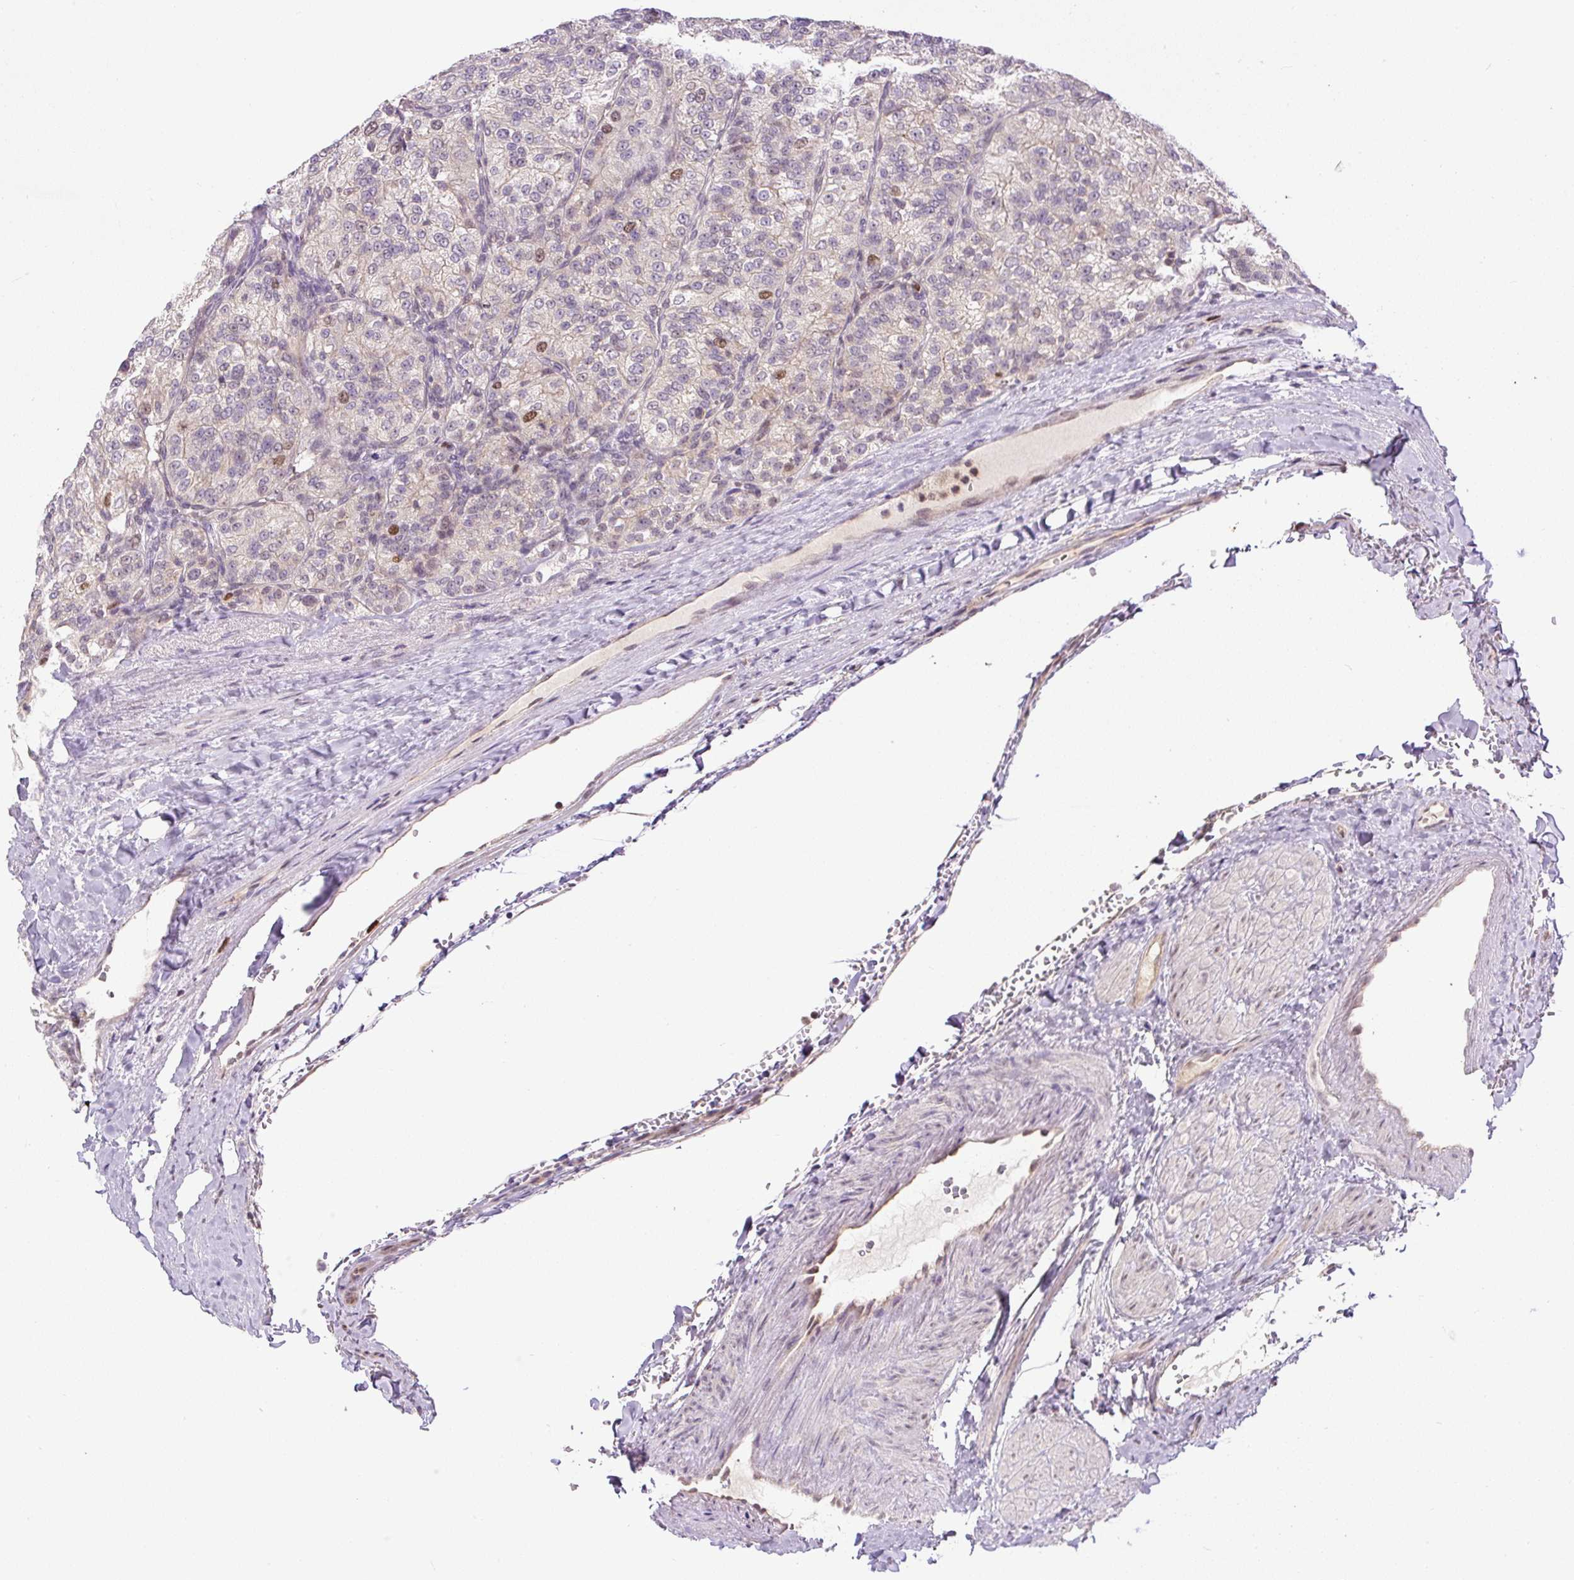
{"staining": {"intensity": "moderate", "quantity": "<25%", "location": "nuclear"}, "tissue": "renal cancer", "cell_type": "Tumor cells", "image_type": "cancer", "snomed": [{"axis": "morphology", "description": "Adenocarcinoma, NOS"}, {"axis": "topography", "description": "Kidney"}], "caption": "A photomicrograph of human adenocarcinoma (renal) stained for a protein reveals moderate nuclear brown staining in tumor cells.", "gene": "RACGAP1", "patient": {"sex": "female", "age": 63}}